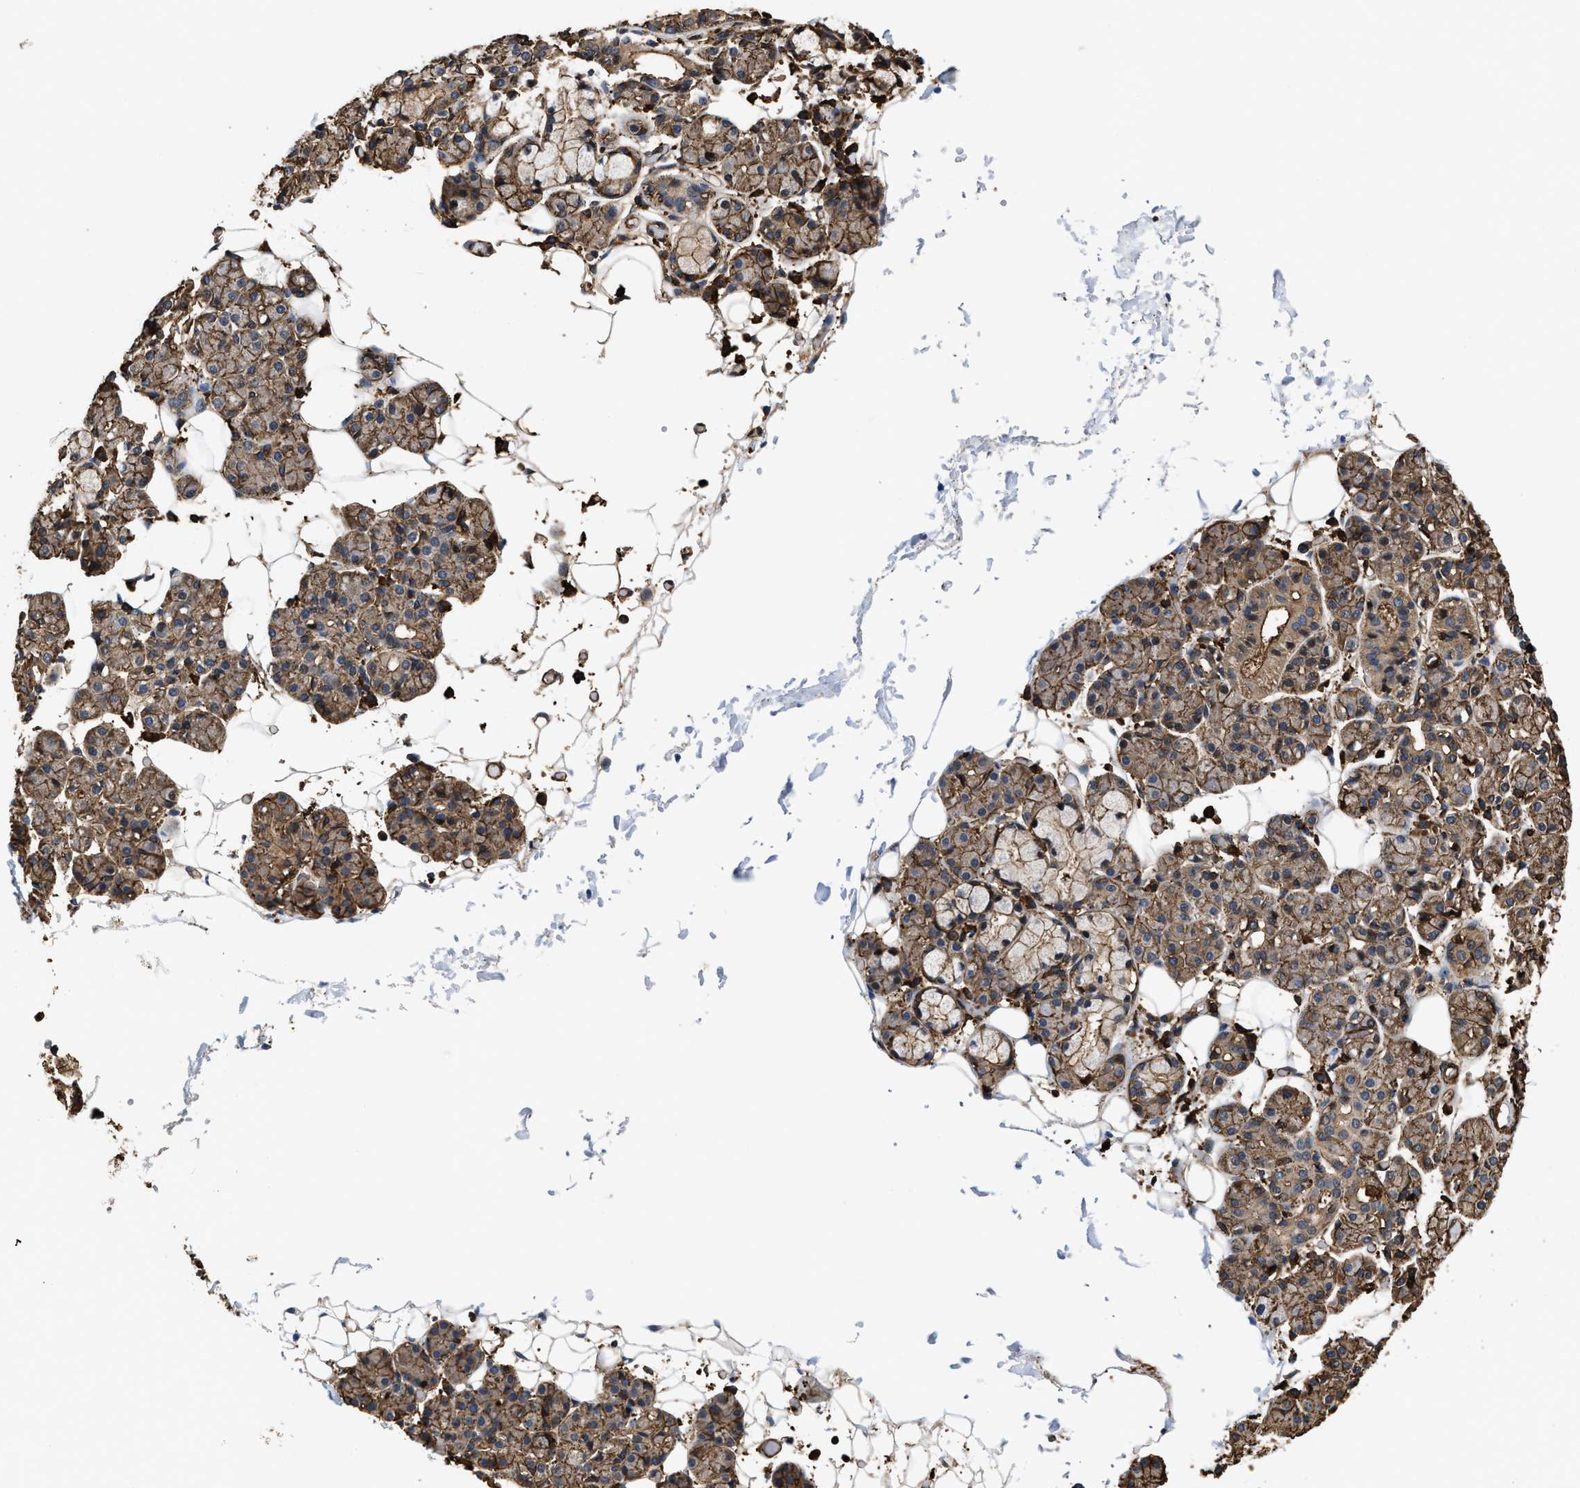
{"staining": {"intensity": "weak", "quantity": "25%-75%", "location": "cytoplasmic/membranous"}, "tissue": "salivary gland", "cell_type": "Glandular cells", "image_type": "normal", "snomed": [{"axis": "morphology", "description": "Normal tissue, NOS"}, {"axis": "topography", "description": "Salivary gland"}], "caption": "A high-resolution image shows immunohistochemistry staining of unremarkable salivary gland, which exhibits weak cytoplasmic/membranous staining in about 25%-75% of glandular cells.", "gene": "KBTBD2", "patient": {"sex": "male", "age": 63}}